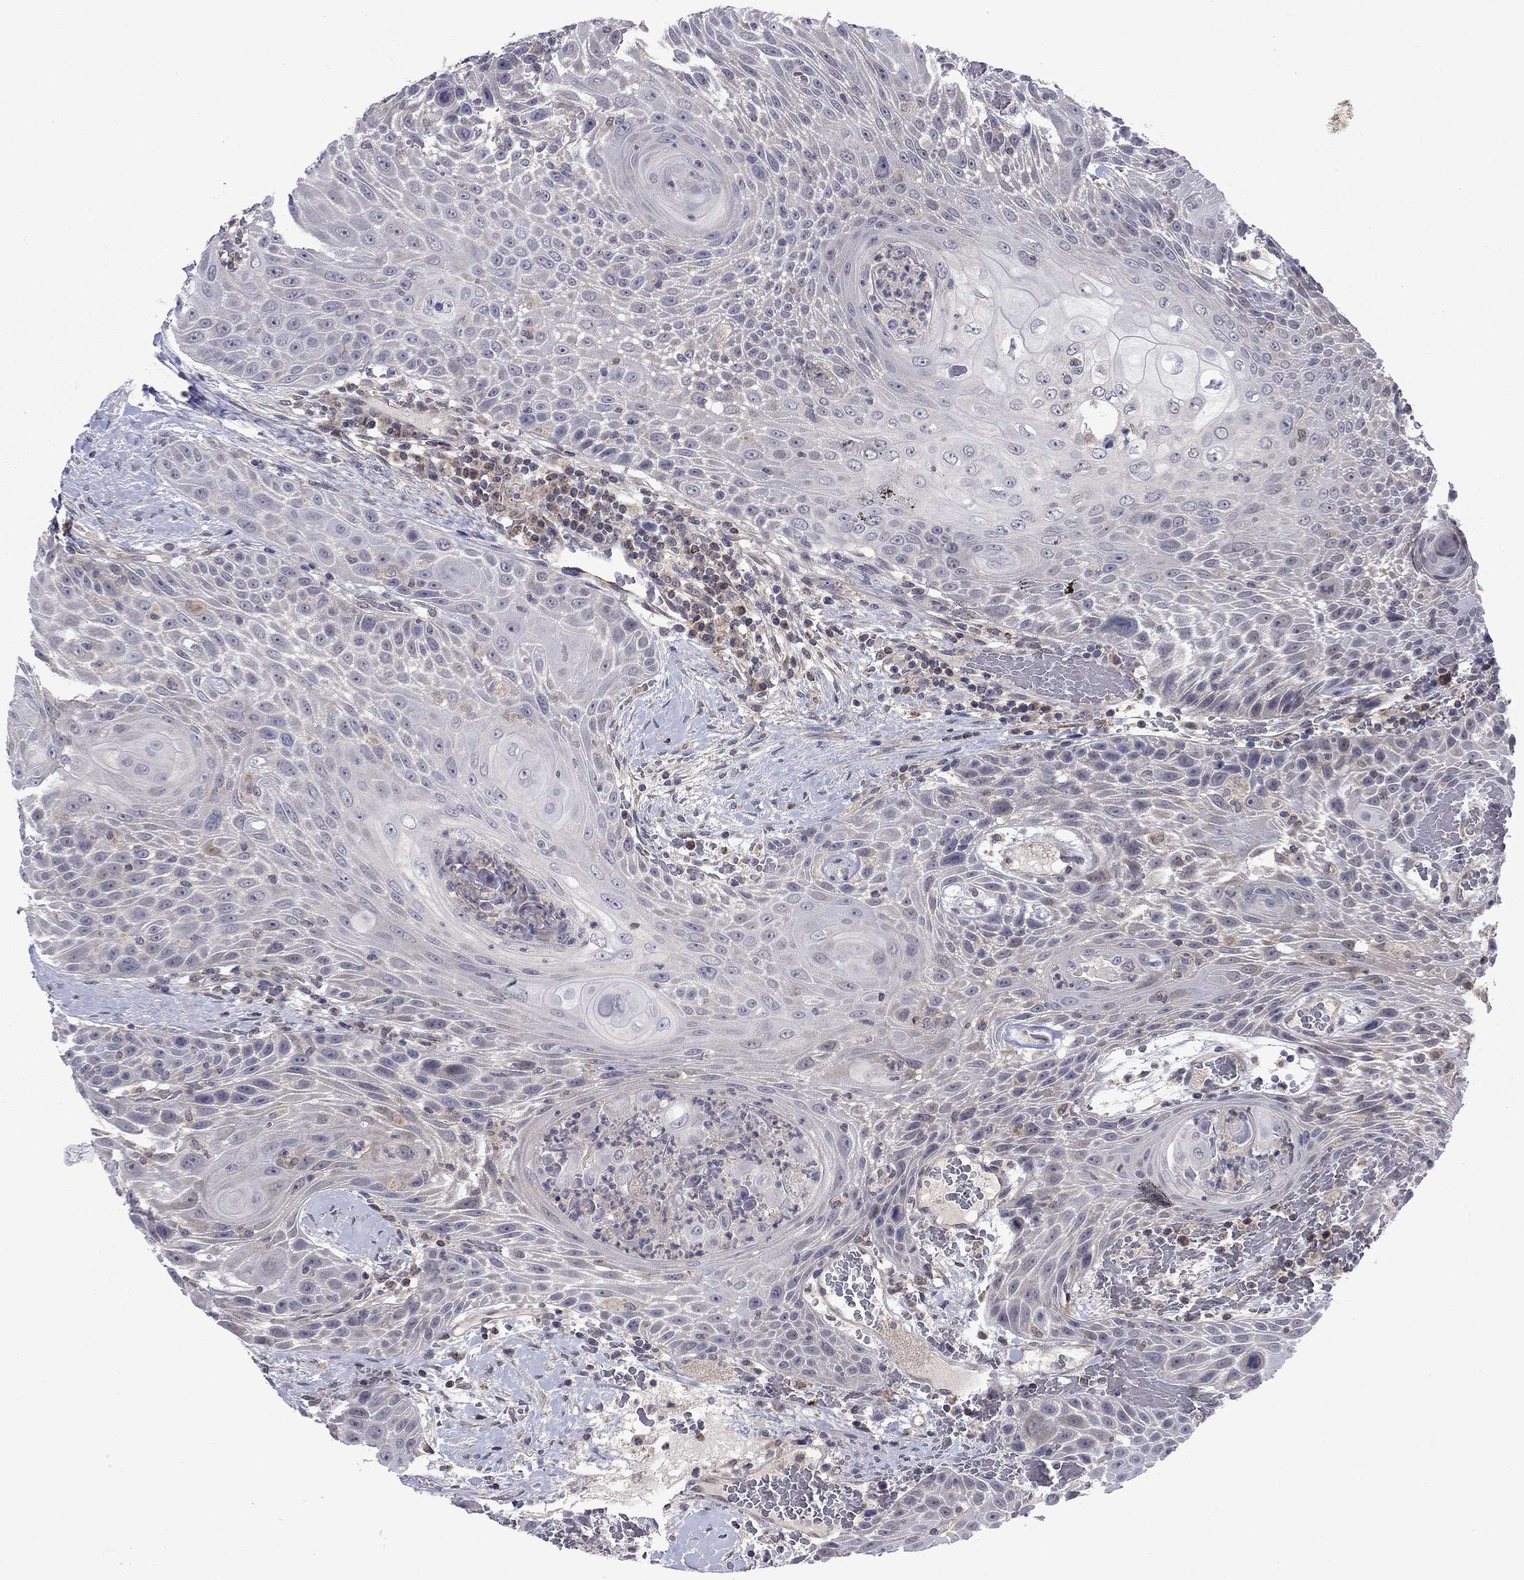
{"staining": {"intensity": "negative", "quantity": "none", "location": "none"}, "tissue": "head and neck cancer", "cell_type": "Tumor cells", "image_type": "cancer", "snomed": [{"axis": "morphology", "description": "Squamous cell carcinoma, NOS"}, {"axis": "topography", "description": "Head-Neck"}], "caption": "The micrograph exhibits no significant staining in tumor cells of head and neck cancer (squamous cell carcinoma). (Brightfield microscopy of DAB immunohistochemistry (IHC) at high magnification).", "gene": "GRHPR", "patient": {"sex": "male", "age": 69}}